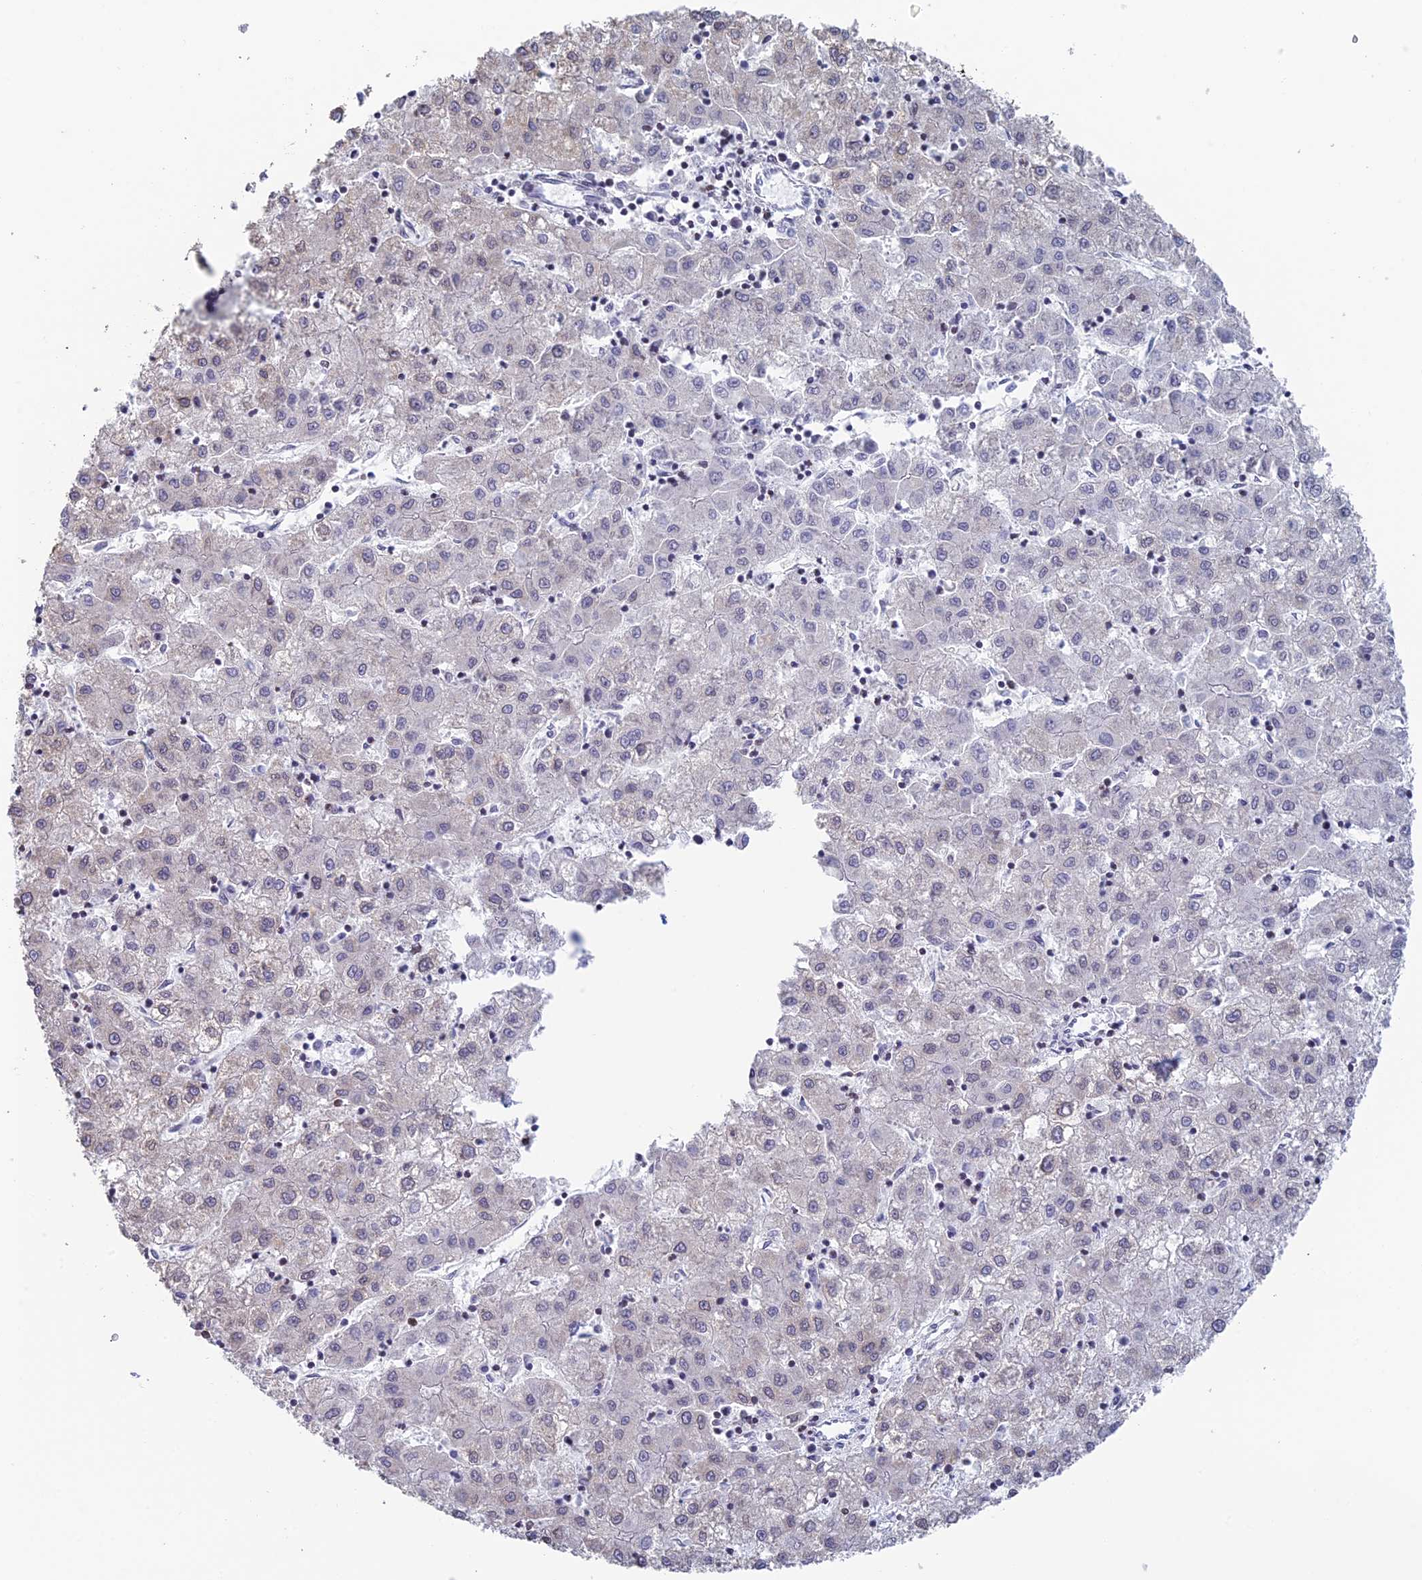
{"staining": {"intensity": "negative", "quantity": "none", "location": "none"}, "tissue": "liver cancer", "cell_type": "Tumor cells", "image_type": "cancer", "snomed": [{"axis": "morphology", "description": "Carcinoma, Hepatocellular, NOS"}, {"axis": "topography", "description": "Liver"}], "caption": "DAB (3,3'-diaminobenzidine) immunohistochemical staining of human liver cancer (hepatocellular carcinoma) reveals no significant staining in tumor cells.", "gene": "REXO5", "patient": {"sex": "male", "age": 72}}